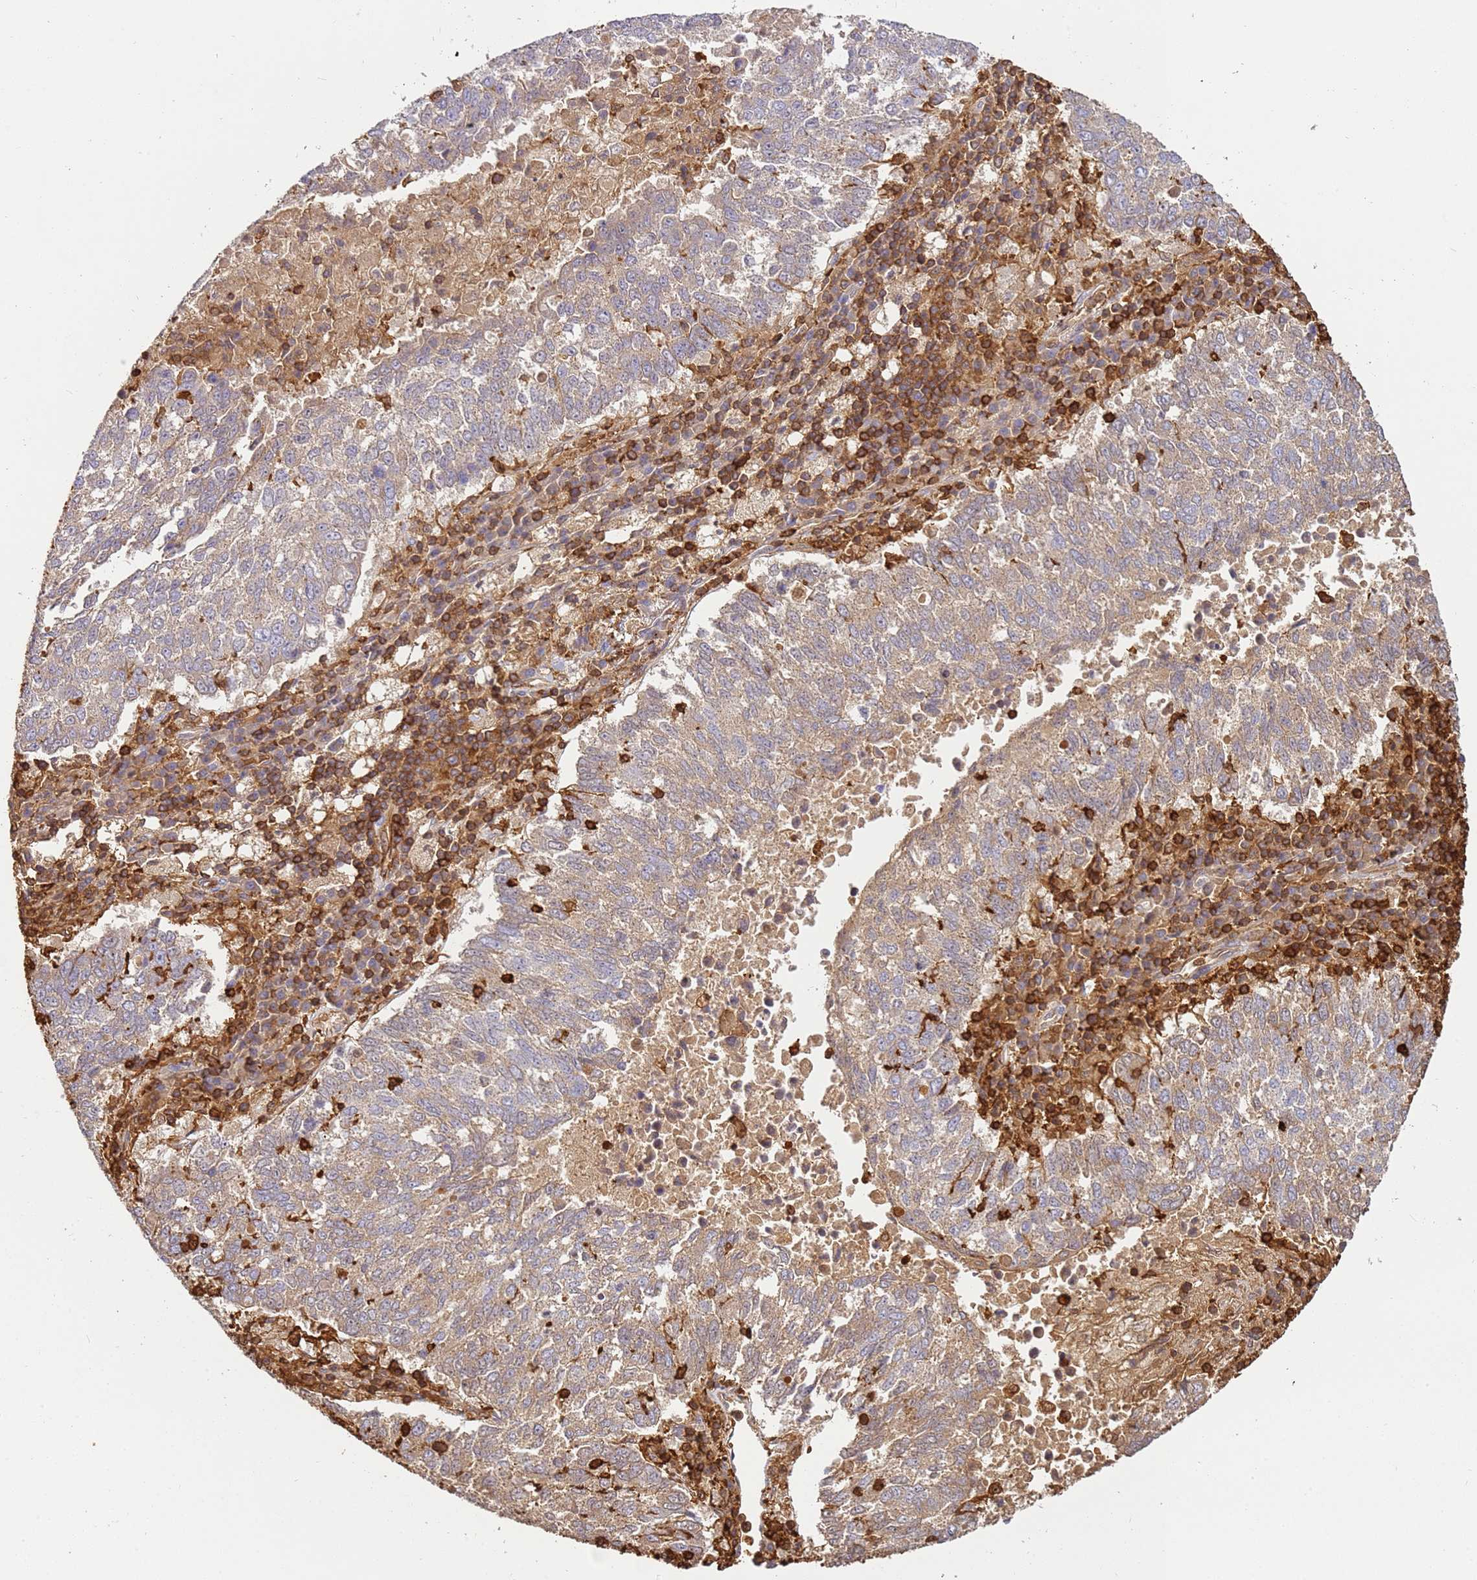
{"staining": {"intensity": "weak", "quantity": "25%-75%", "location": "cytoplasmic/membranous"}, "tissue": "lung cancer", "cell_type": "Tumor cells", "image_type": "cancer", "snomed": [{"axis": "morphology", "description": "Squamous cell carcinoma, NOS"}, {"axis": "topography", "description": "Lung"}], "caption": "Immunohistochemical staining of human lung cancer (squamous cell carcinoma) shows low levels of weak cytoplasmic/membranous protein positivity in about 25%-75% of tumor cells.", "gene": "OR6P1", "patient": {"sex": "male", "age": 73}}